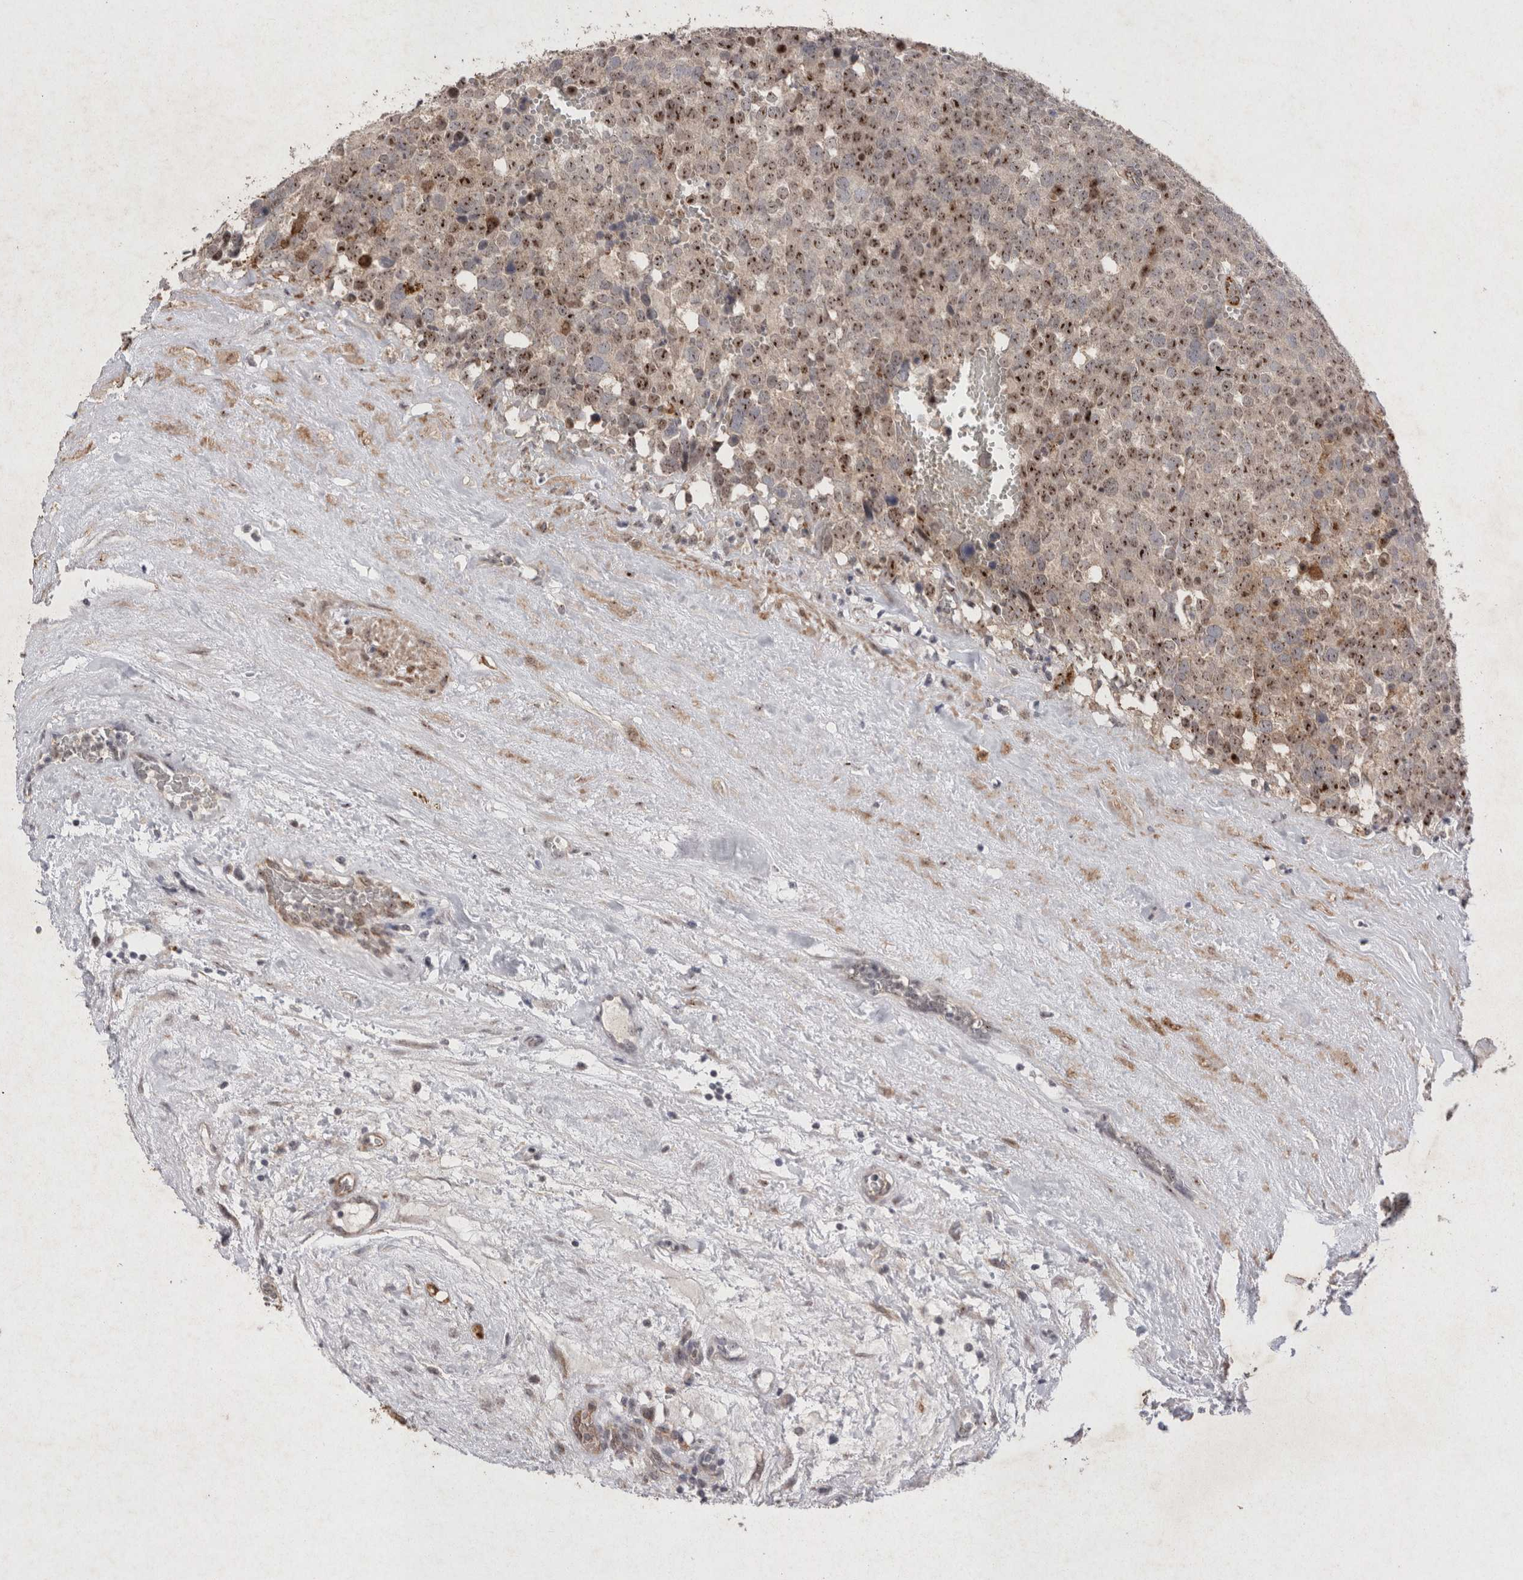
{"staining": {"intensity": "moderate", "quantity": ">75%", "location": "nuclear"}, "tissue": "testis cancer", "cell_type": "Tumor cells", "image_type": "cancer", "snomed": [{"axis": "morphology", "description": "Seminoma, NOS"}, {"axis": "topography", "description": "Testis"}], "caption": "Testis seminoma tissue demonstrates moderate nuclear staining in about >75% of tumor cells, visualized by immunohistochemistry. (IHC, brightfield microscopy, high magnification).", "gene": "STK11", "patient": {"sex": "male", "age": 71}}